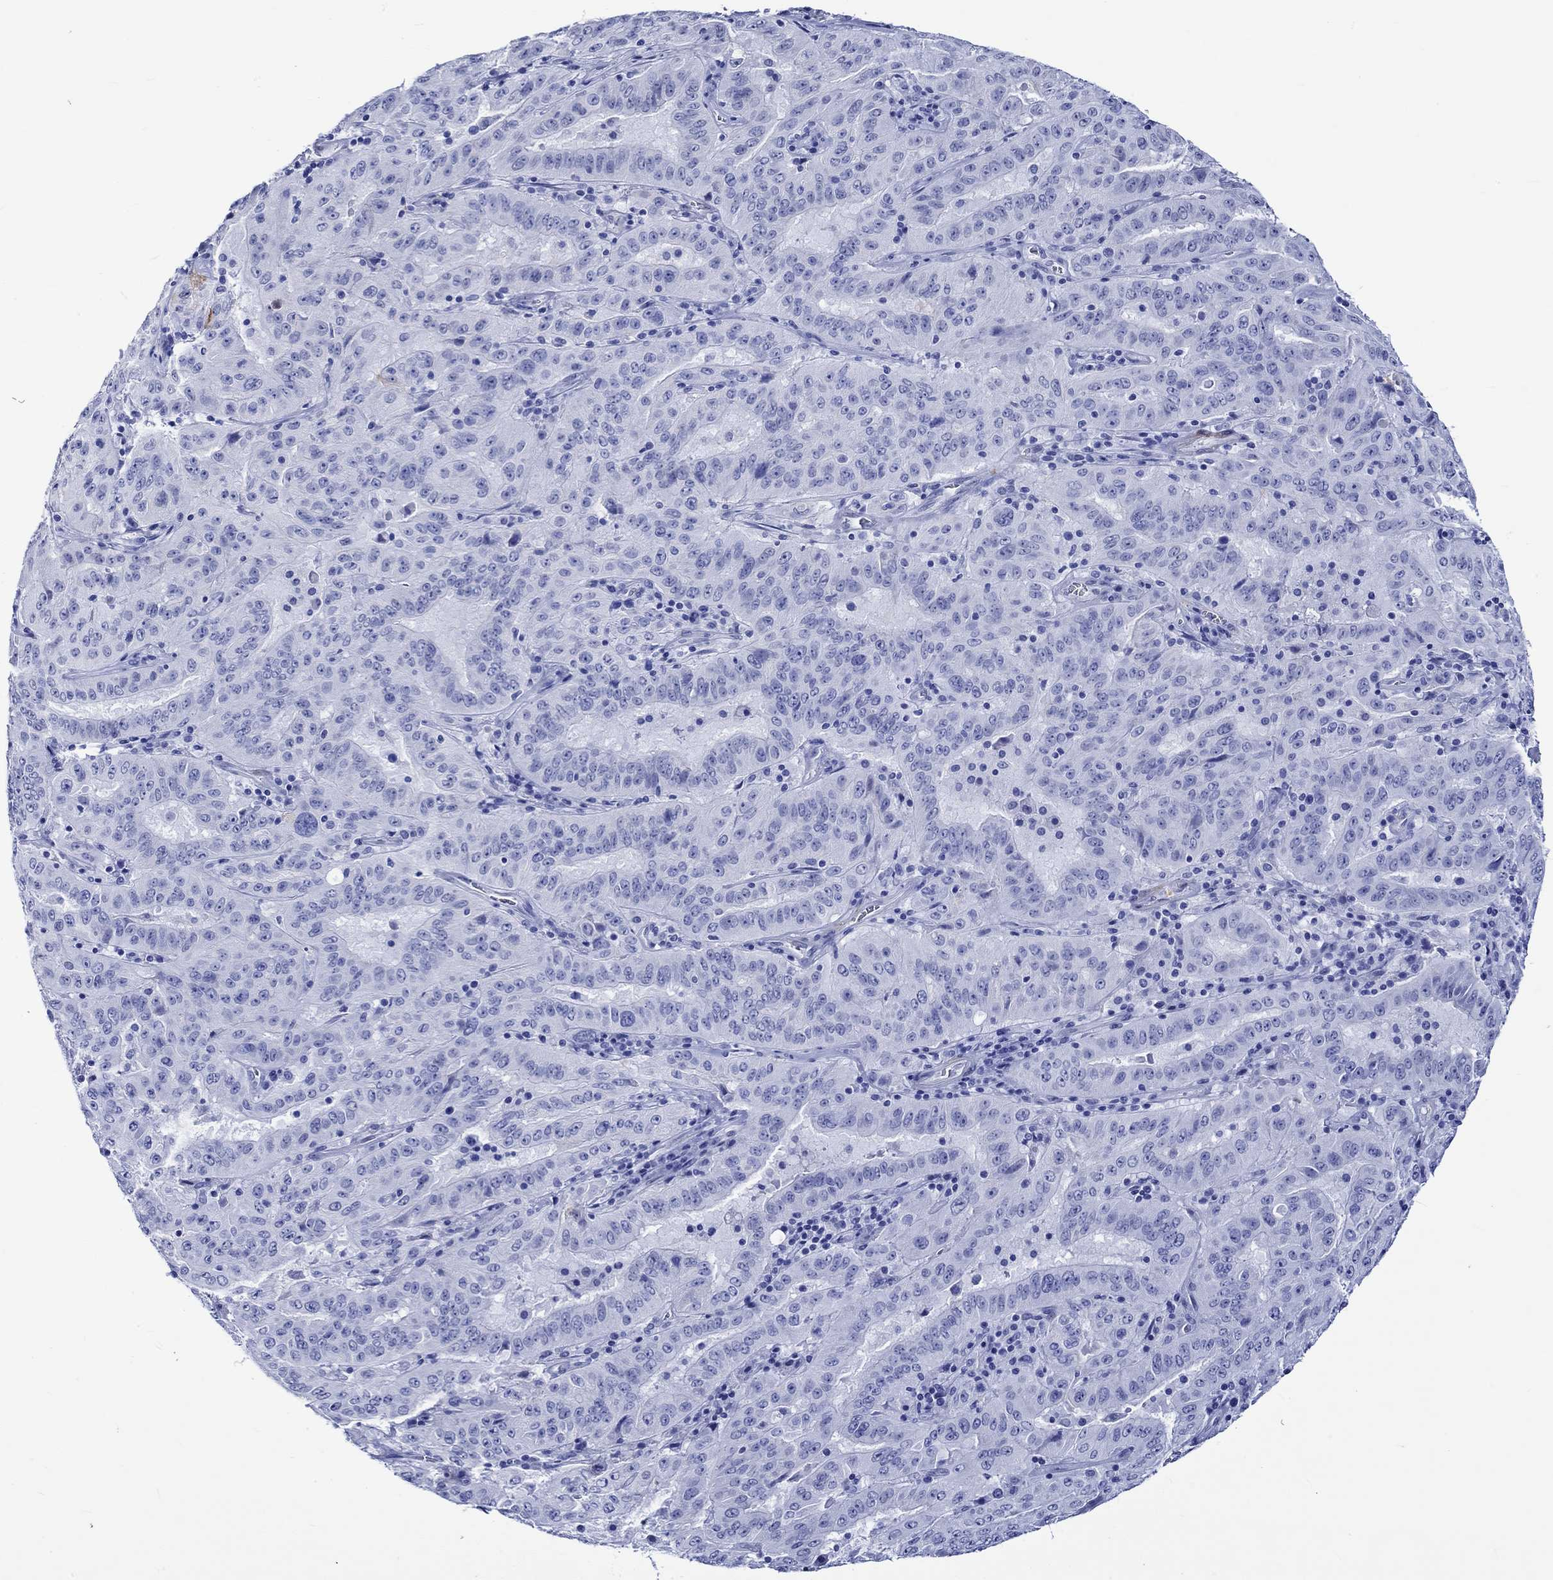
{"staining": {"intensity": "negative", "quantity": "none", "location": "none"}, "tissue": "pancreatic cancer", "cell_type": "Tumor cells", "image_type": "cancer", "snomed": [{"axis": "morphology", "description": "Adenocarcinoma, NOS"}, {"axis": "topography", "description": "Pancreas"}], "caption": "DAB immunohistochemical staining of adenocarcinoma (pancreatic) exhibits no significant expression in tumor cells. (Immunohistochemistry (ihc), brightfield microscopy, high magnification).", "gene": "CRYAB", "patient": {"sex": "male", "age": 63}}